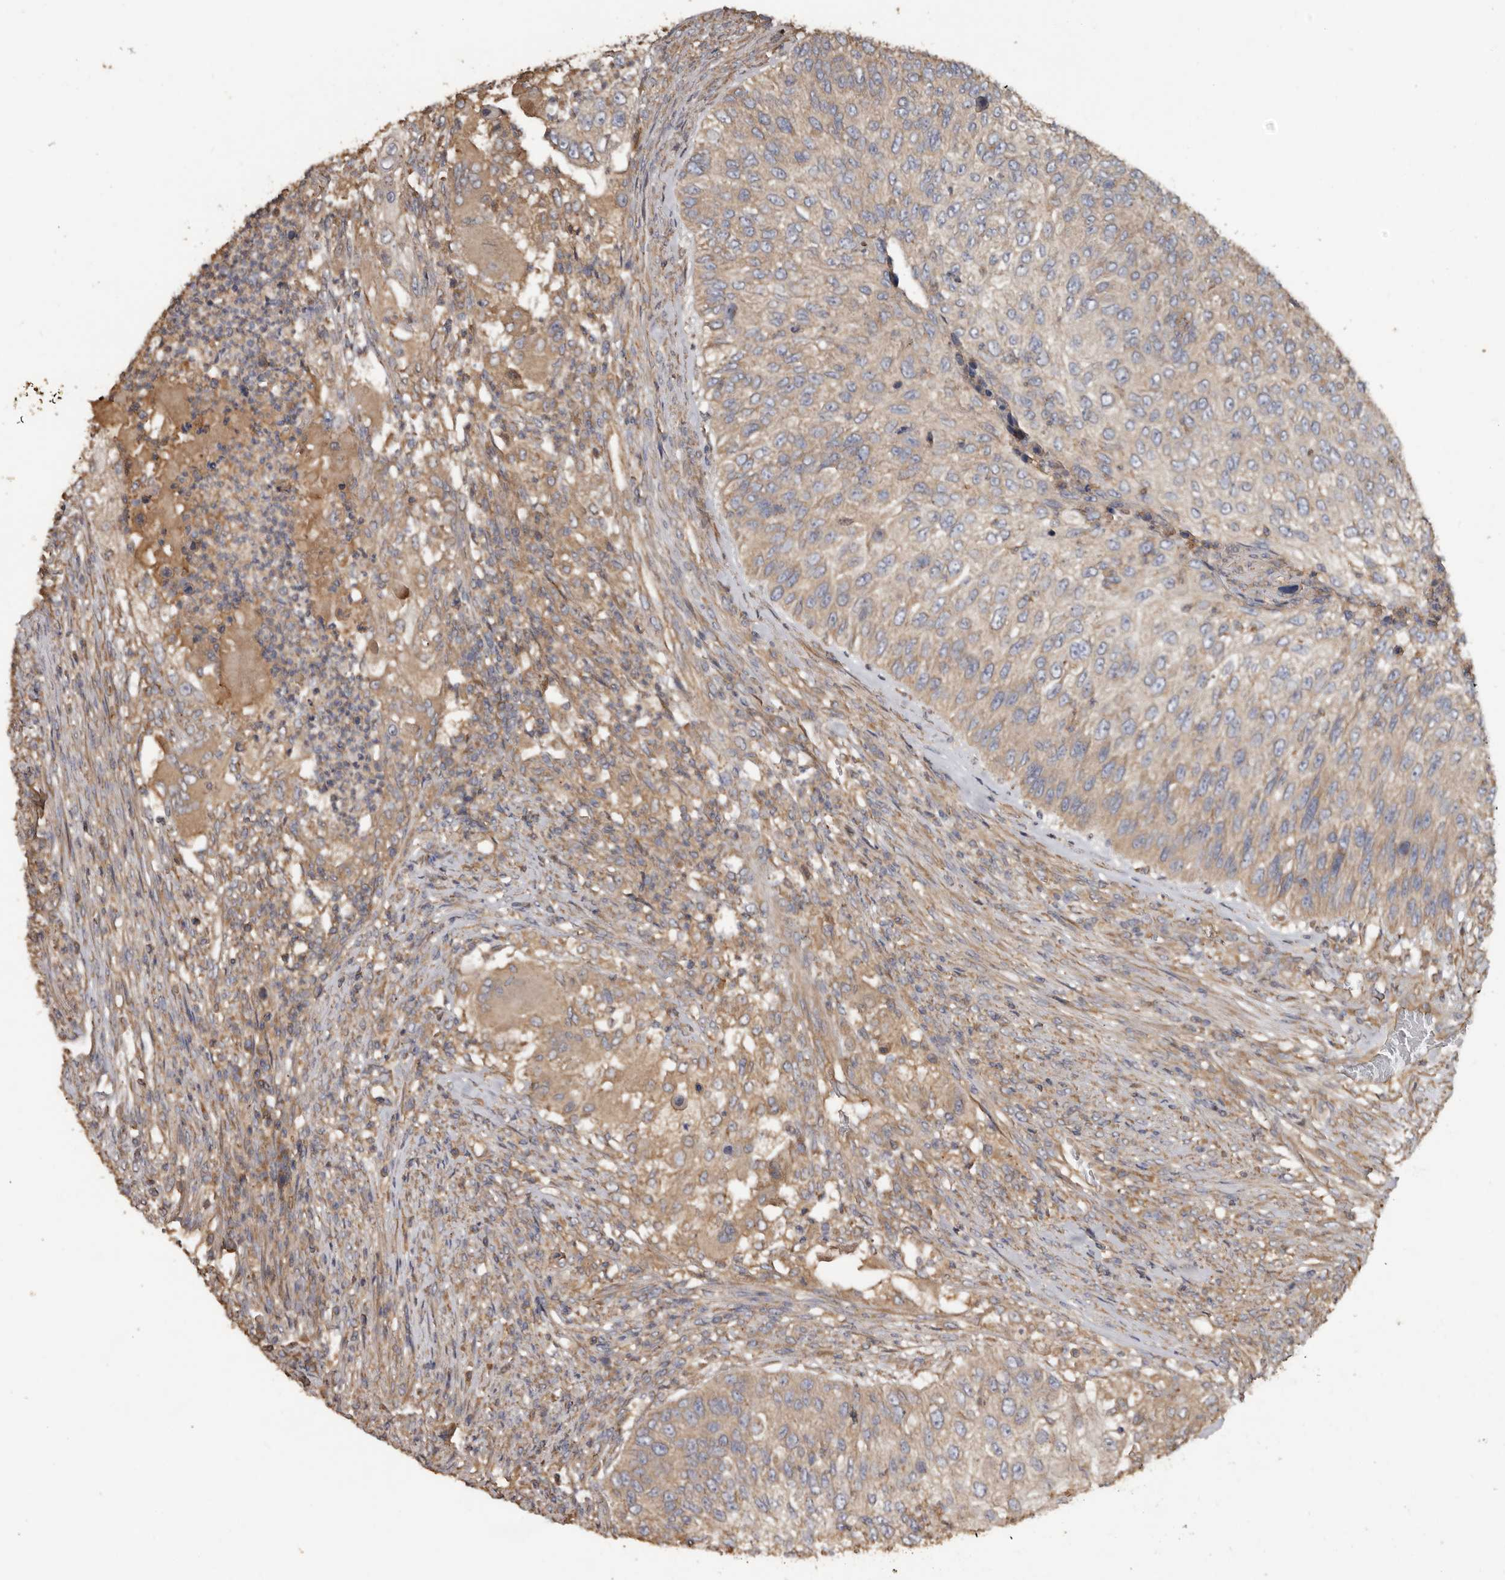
{"staining": {"intensity": "weak", "quantity": ">75%", "location": "cytoplasmic/membranous"}, "tissue": "urothelial cancer", "cell_type": "Tumor cells", "image_type": "cancer", "snomed": [{"axis": "morphology", "description": "Urothelial carcinoma, High grade"}, {"axis": "topography", "description": "Urinary bladder"}], "caption": "Weak cytoplasmic/membranous expression for a protein is present in approximately >75% of tumor cells of urothelial cancer using immunohistochemistry (IHC).", "gene": "FLCN", "patient": {"sex": "female", "age": 60}}